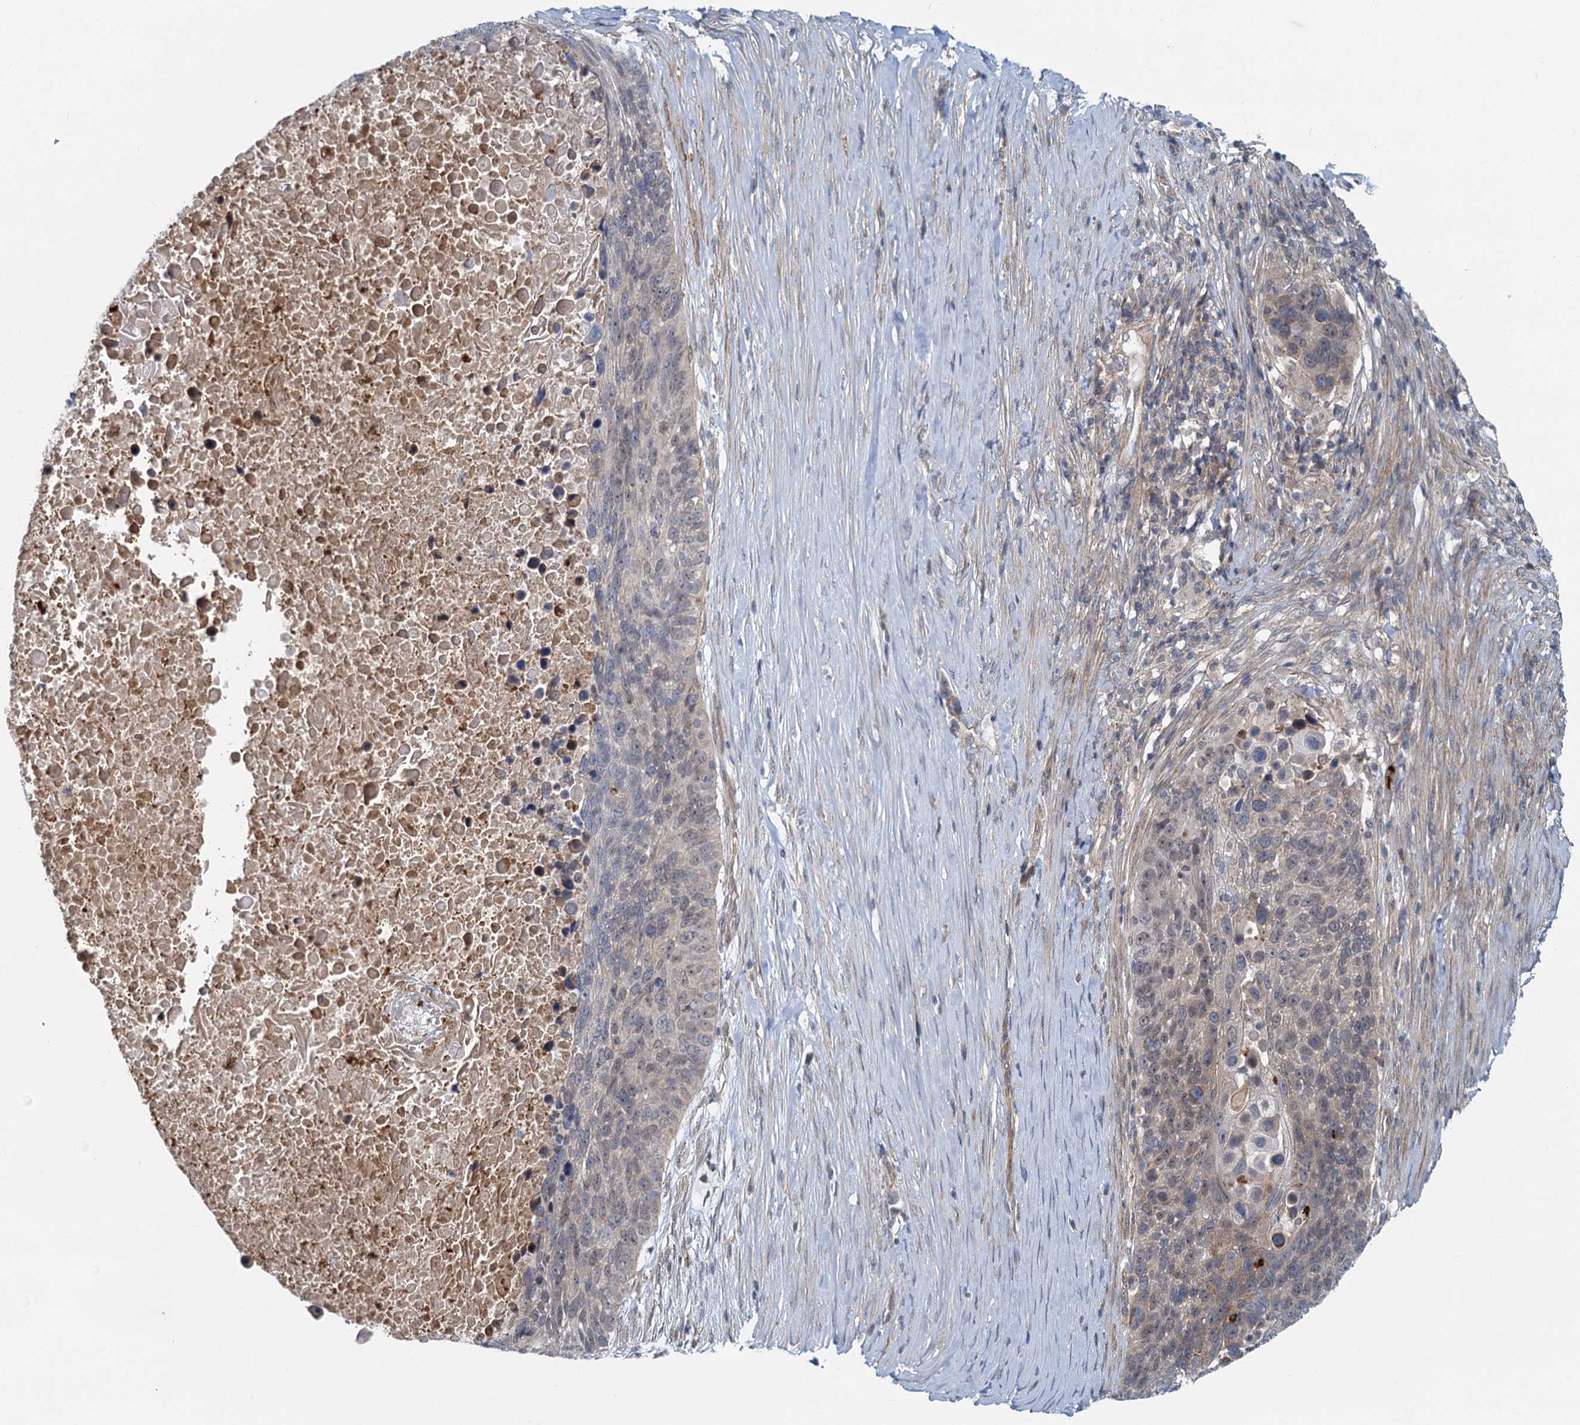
{"staining": {"intensity": "weak", "quantity": "<25%", "location": "cytoplasmic/membranous"}, "tissue": "lung cancer", "cell_type": "Tumor cells", "image_type": "cancer", "snomed": [{"axis": "morphology", "description": "Normal tissue, NOS"}, {"axis": "morphology", "description": "Squamous cell carcinoma, NOS"}, {"axis": "topography", "description": "Lymph node"}, {"axis": "topography", "description": "Lung"}], "caption": "There is no significant expression in tumor cells of lung squamous cell carcinoma.", "gene": "ADCY2", "patient": {"sex": "male", "age": 66}}